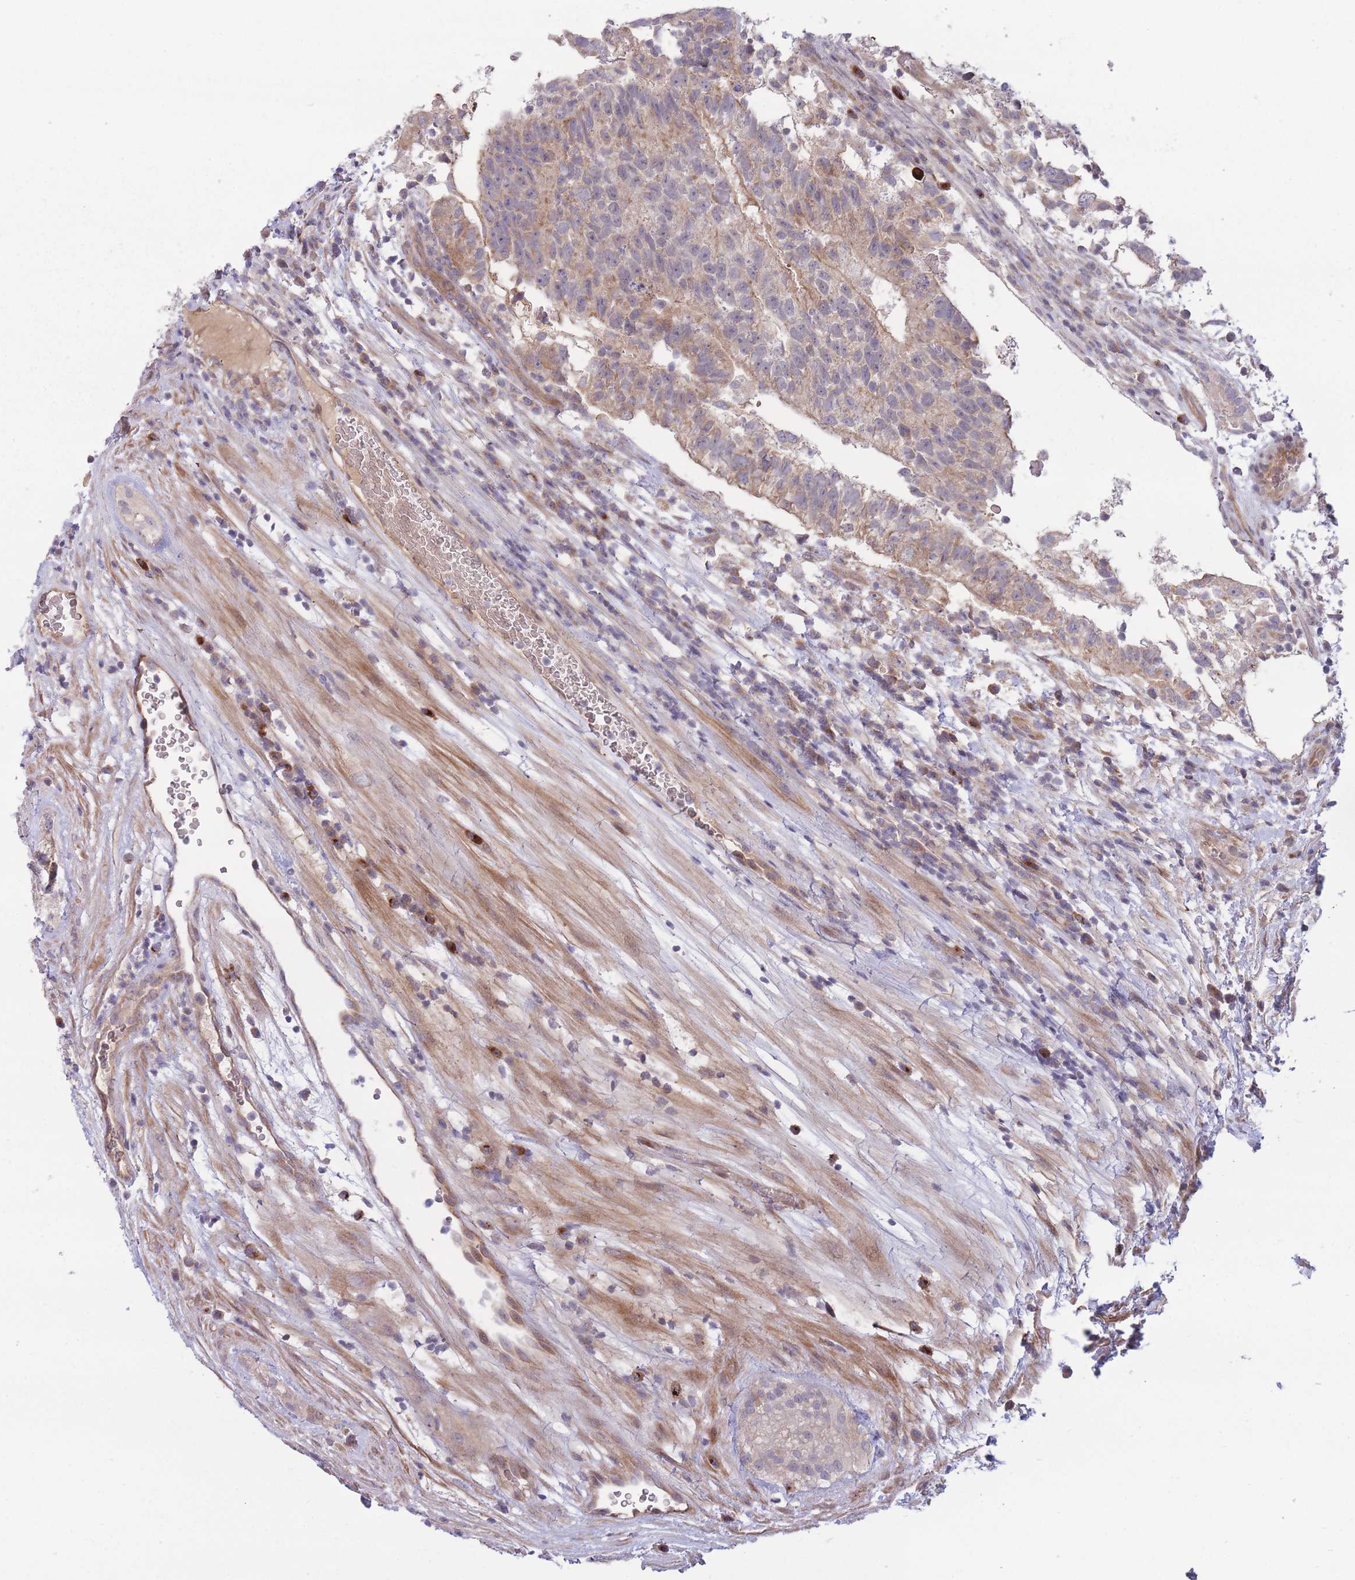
{"staining": {"intensity": "weak", "quantity": ">75%", "location": "cytoplasmic/membranous"}, "tissue": "testis cancer", "cell_type": "Tumor cells", "image_type": "cancer", "snomed": [{"axis": "morphology", "description": "Normal tissue, NOS"}, {"axis": "morphology", "description": "Carcinoma, Embryonal, NOS"}, {"axis": "topography", "description": "Testis"}], "caption": "Testis embryonal carcinoma stained with a protein marker reveals weak staining in tumor cells.", "gene": "CDC25B", "patient": {"sex": "male", "age": 32}}